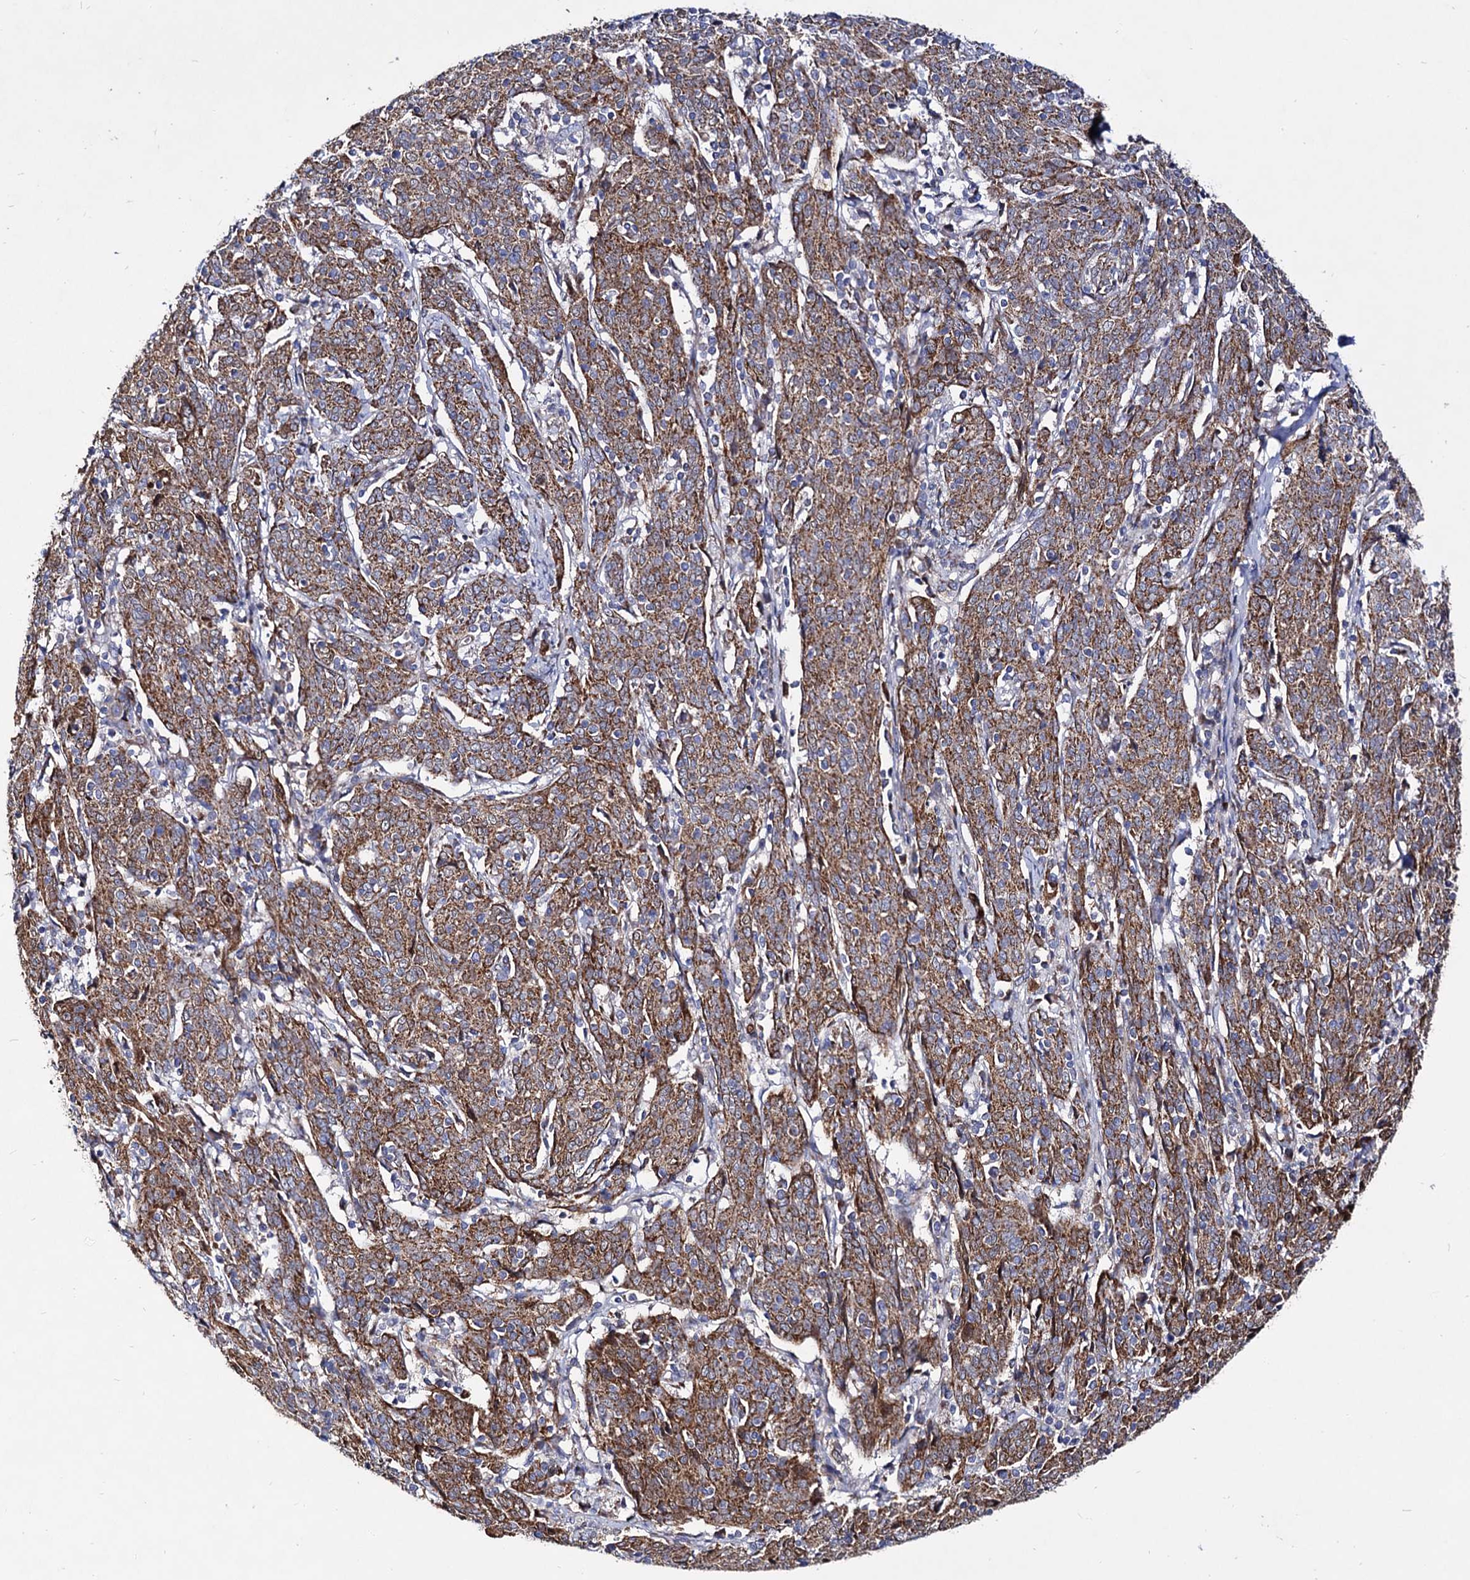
{"staining": {"intensity": "moderate", "quantity": ">75%", "location": "cytoplasmic/membranous"}, "tissue": "cervical cancer", "cell_type": "Tumor cells", "image_type": "cancer", "snomed": [{"axis": "morphology", "description": "Squamous cell carcinoma, NOS"}, {"axis": "topography", "description": "Cervix"}], "caption": "IHC photomicrograph of human cervical cancer (squamous cell carcinoma) stained for a protein (brown), which demonstrates medium levels of moderate cytoplasmic/membranous expression in about >75% of tumor cells.", "gene": "ACAD9", "patient": {"sex": "female", "age": 67}}